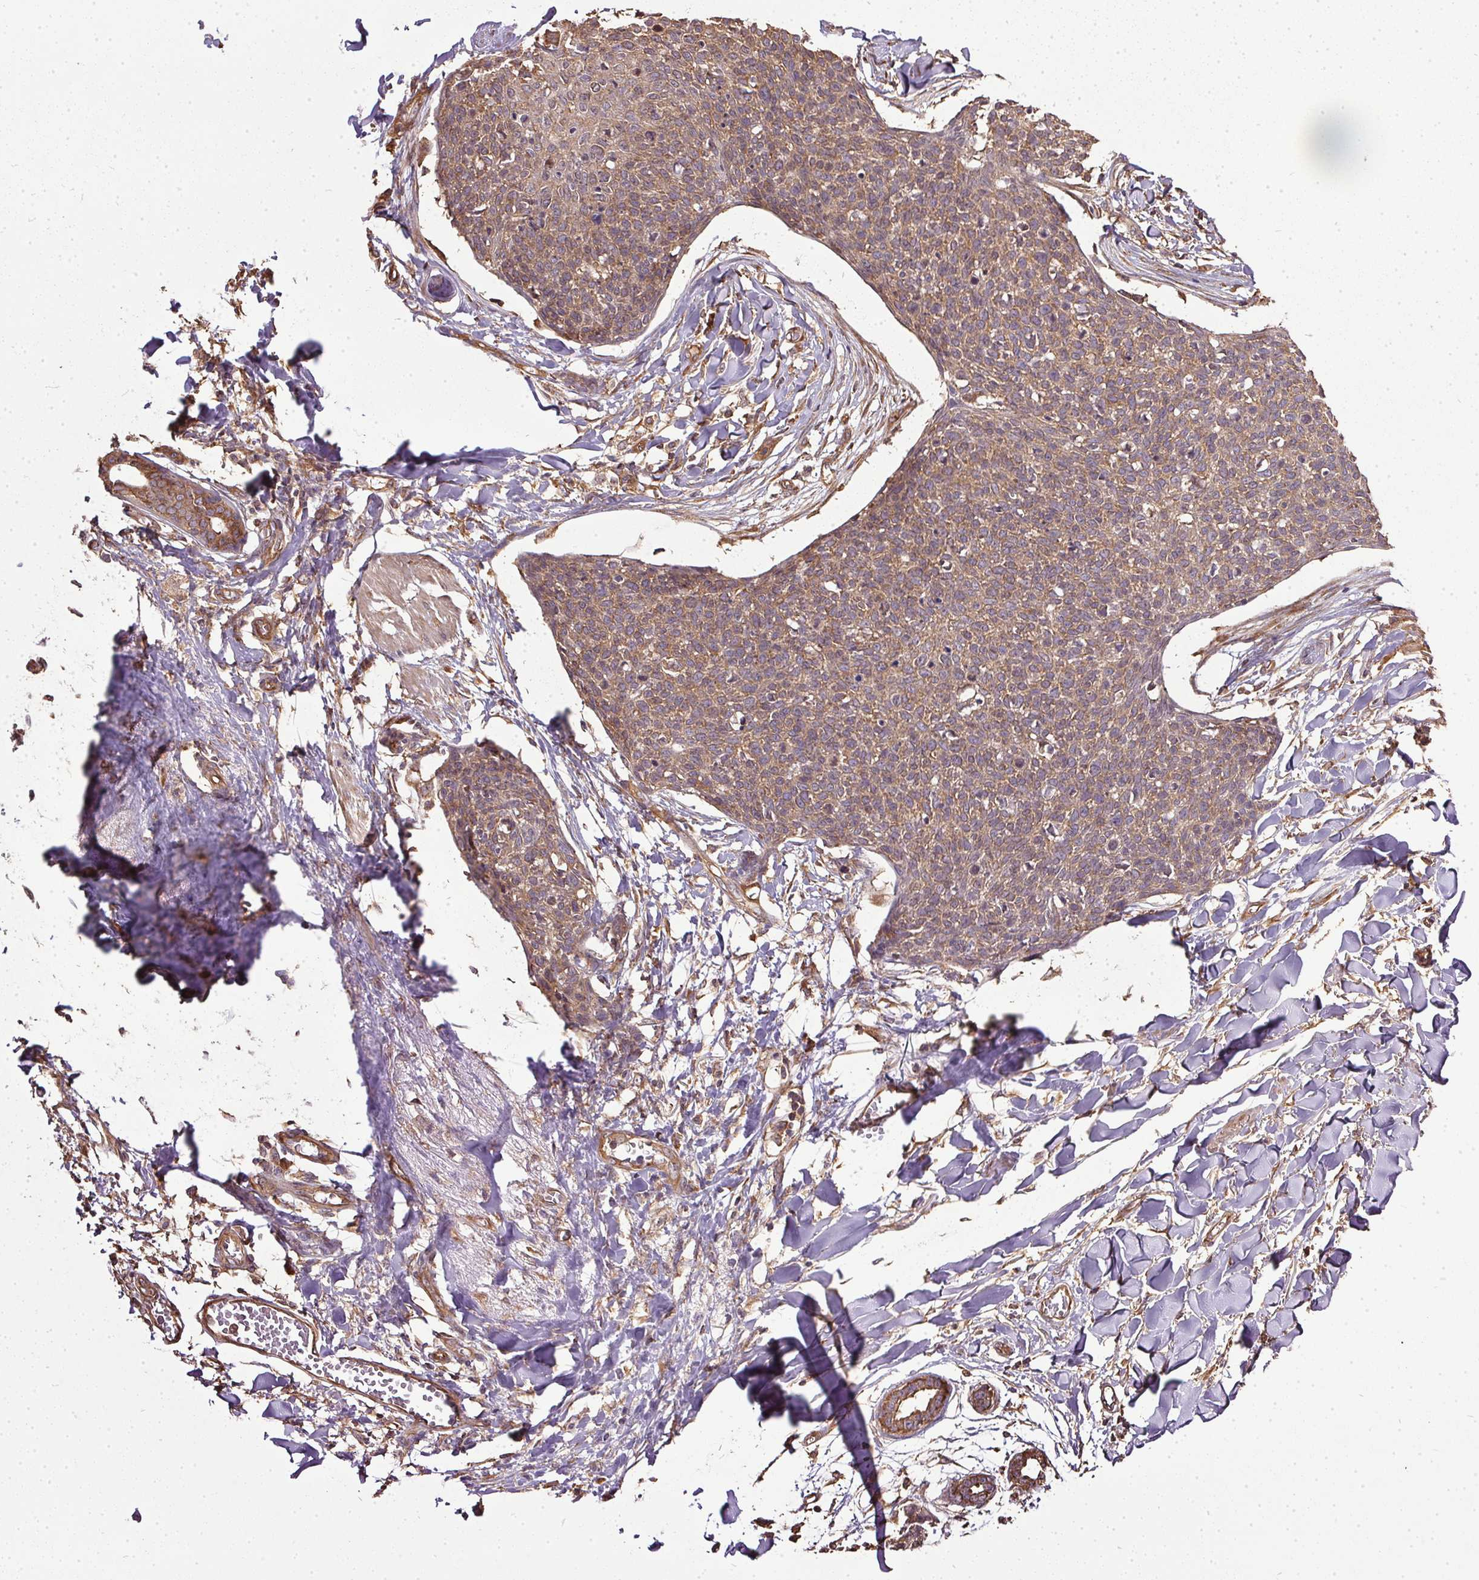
{"staining": {"intensity": "moderate", "quantity": ">75%", "location": "cytoplasmic/membranous"}, "tissue": "skin cancer", "cell_type": "Tumor cells", "image_type": "cancer", "snomed": [{"axis": "morphology", "description": "Squamous cell carcinoma, NOS"}, {"axis": "topography", "description": "Skin"}, {"axis": "topography", "description": "Vulva"}], "caption": "Immunohistochemical staining of squamous cell carcinoma (skin) reveals medium levels of moderate cytoplasmic/membranous protein expression in approximately >75% of tumor cells.", "gene": "EIF2S1", "patient": {"sex": "female", "age": 75}}